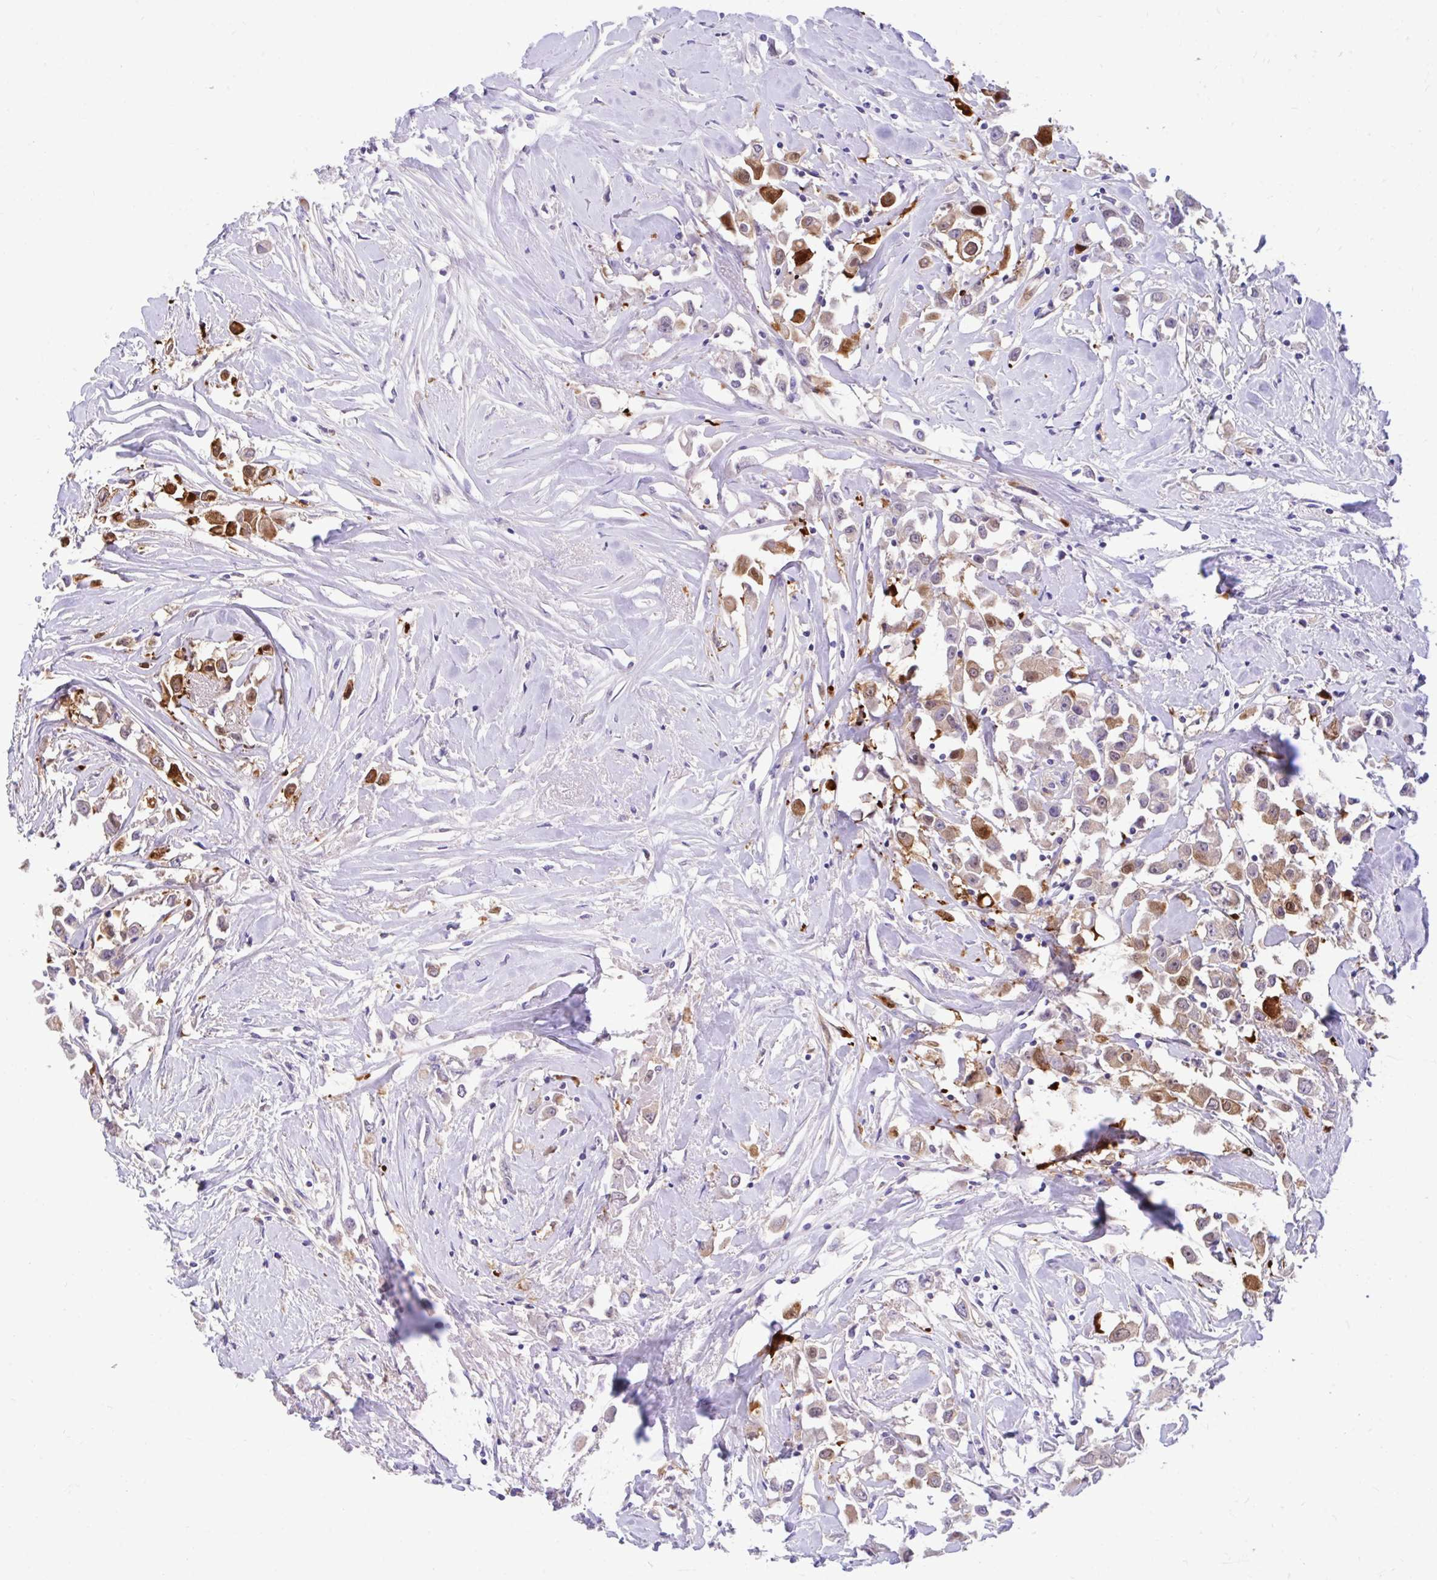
{"staining": {"intensity": "moderate", "quantity": "25%-75%", "location": "cytoplasmic/membranous"}, "tissue": "breast cancer", "cell_type": "Tumor cells", "image_type": "cancer", "snomed": [{"axis": "morphology", "description": "Duct carcinoma"}, {"axis": "topography", "description": "Breast"}], "caption": "Immunohistochemical staining of human breast invasive ductal carcinoma reveals medium levels of moderate cytoplasmic/membranous protein positivity in approximately 25%-75% of tumor cells. Using DAB (brown) and hematoxylin (blue) stains, captured at high magnification using brightfield microscopy.", "gene": "ESPNL", "patient": {"sex": "female", "age": 61}}